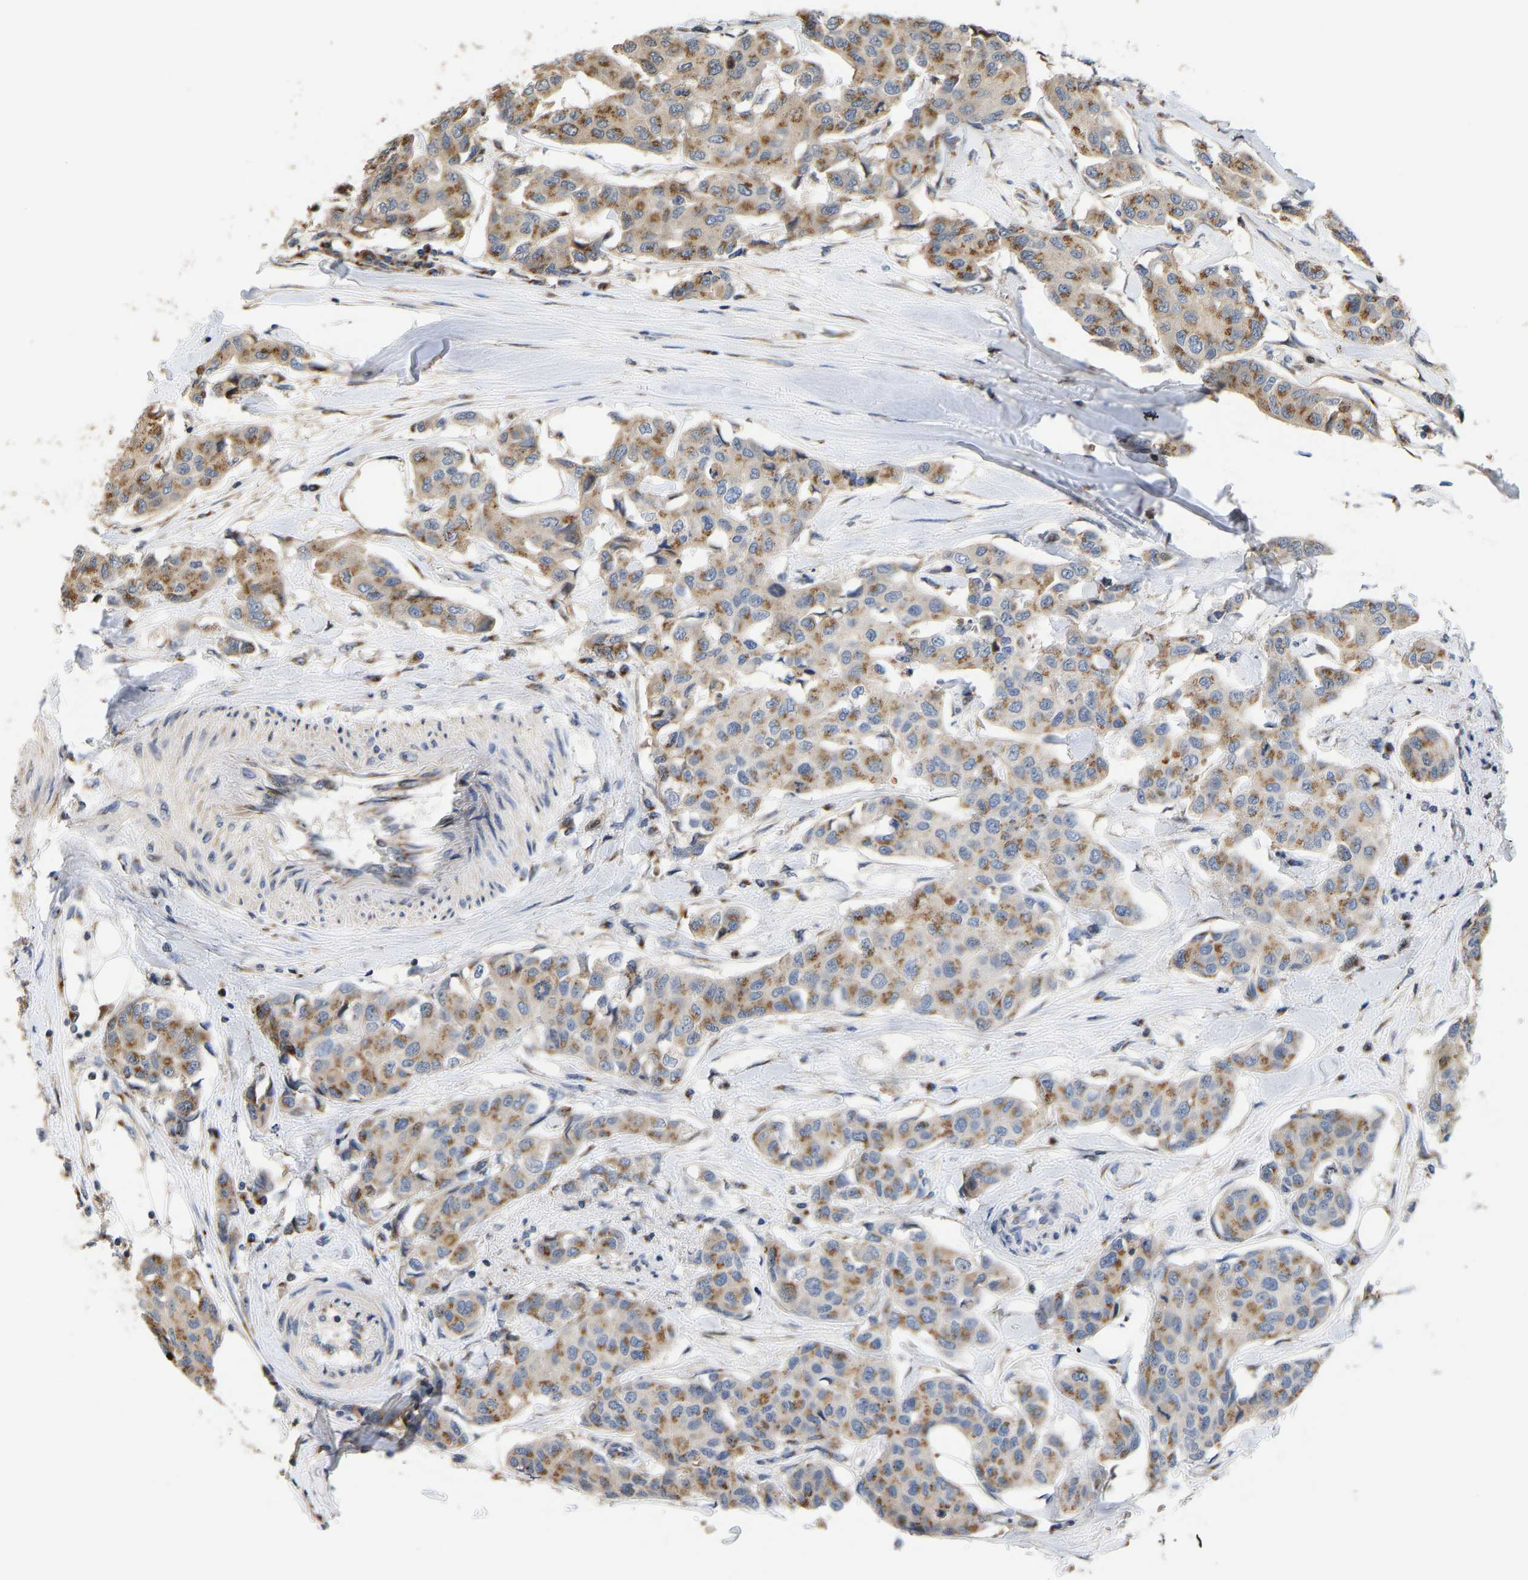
{"staining": {"intensity": "moderate", "quantity": ">75%", "location": "cytoplasmic/membranous"}, "tissue": "breast cancer", "cell_type": "Tumor cells", "image_type": "cancer", "snomed": [{"axis": "morphology", "description": "Duct carcinoma"}, {"axis": "topography", "description": "Breast"}], "caption": "Protein expression analysis of human breast infiltrating ductal carcinoma reveals moderate cytoplasmic/membranous expression in approximately >75% of tumor cells. The protein of interest is shown in brown color, while the nuclei are stained blue.", "gene": "YIPF4", "patient": {"sex": "female", "age": 80}}